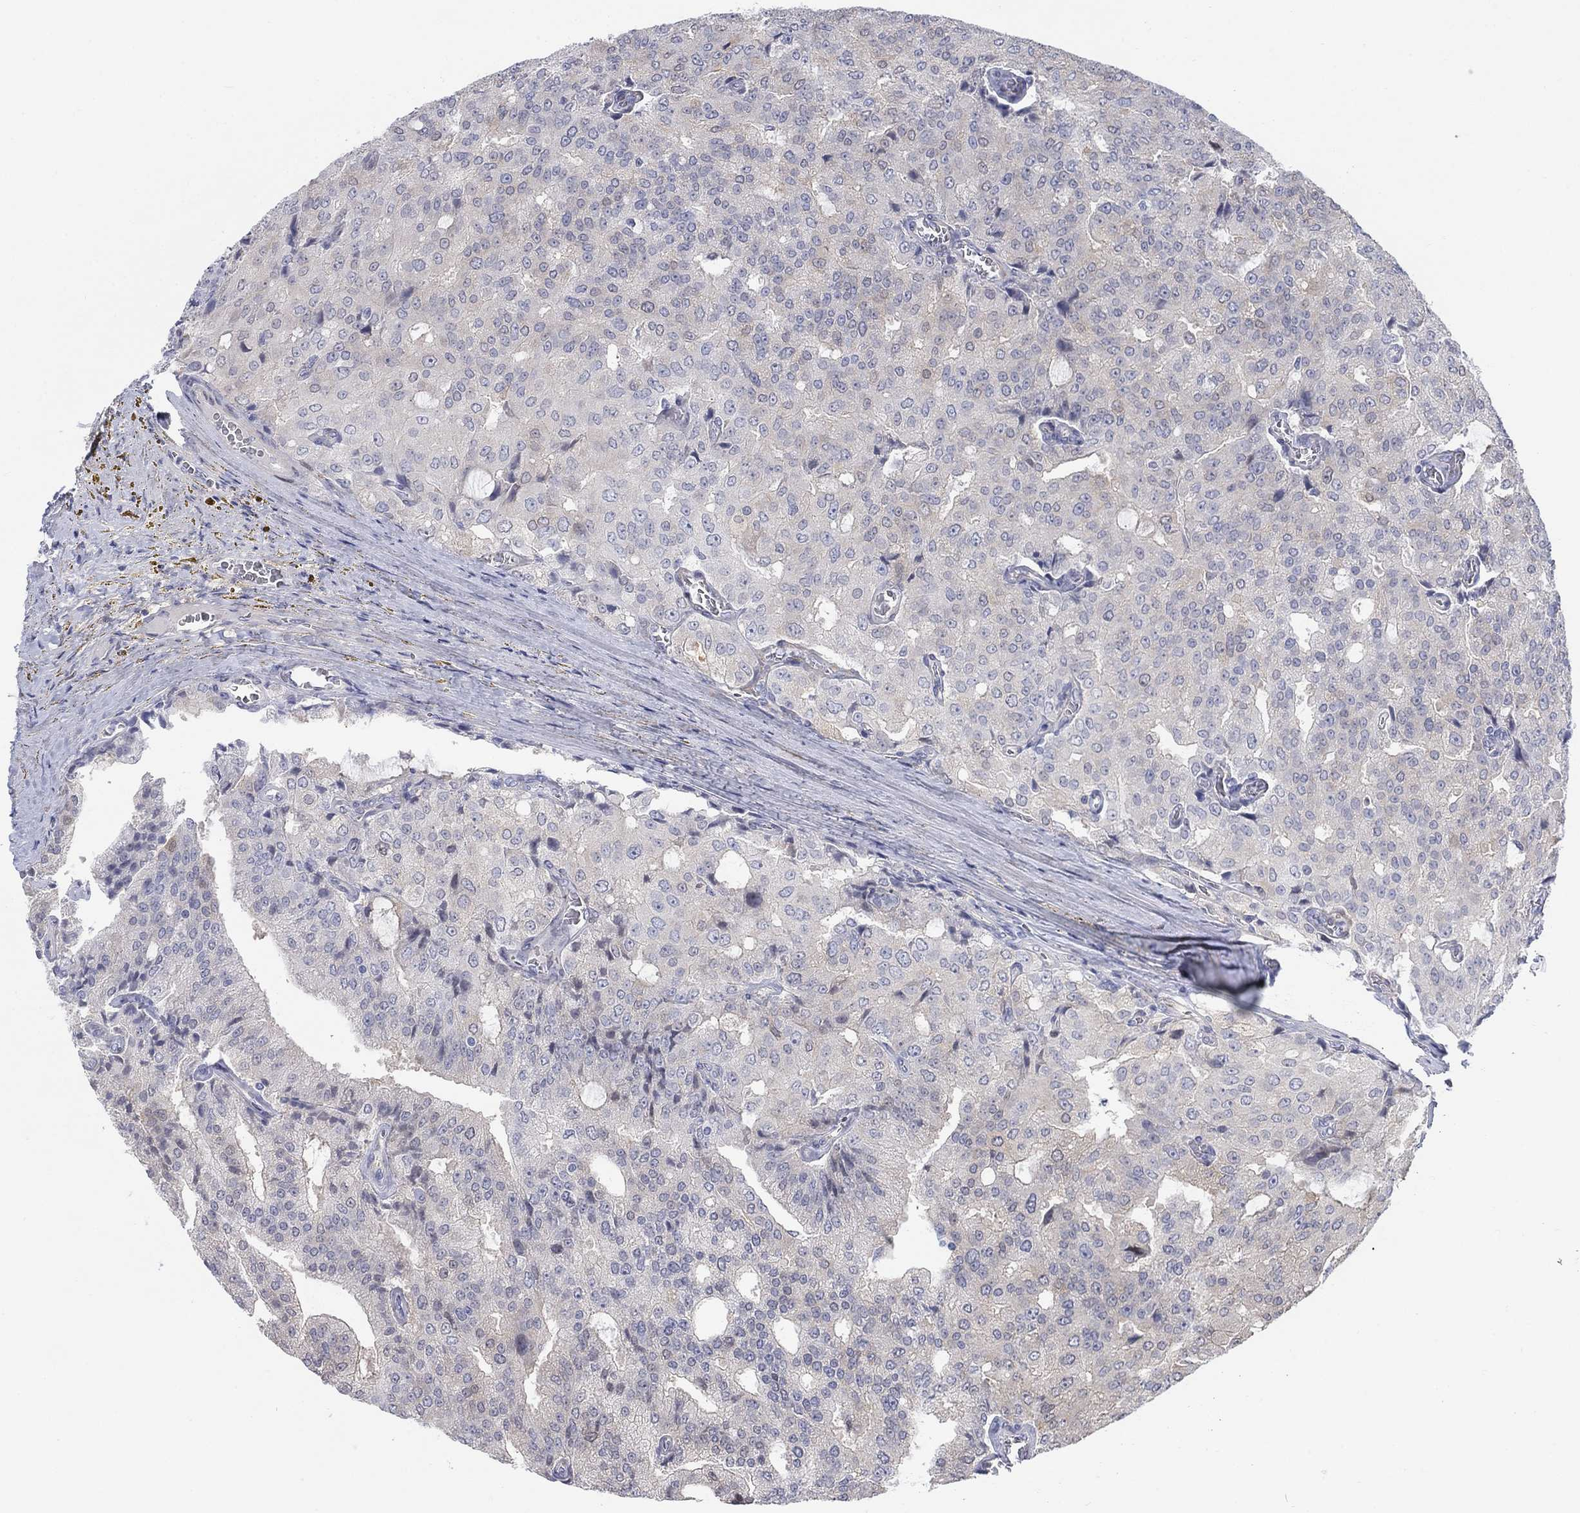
{"staining": {"intensity": "negative", "quantity": "none", "location": "none"}, "tissue": "prostate cancer", "cell_type": "Tumor cells", "image_type": "cancer", "snomed": [{"axis": "morphology", "description": "Adenocarcinoma, NOS"}, {"axis": "topography", "description": "Prostate and seminal vesicle, NOS"}, {"axis": "topography", "description": "Prostate"}], "caption": "Adenocarcinoma (prostate) stained for a protein using immunohistochemistry (IHC) exhibits no expression tumor cells.", "gene": "MYO3A", "patient": {"sex": "male", "age": 67}}